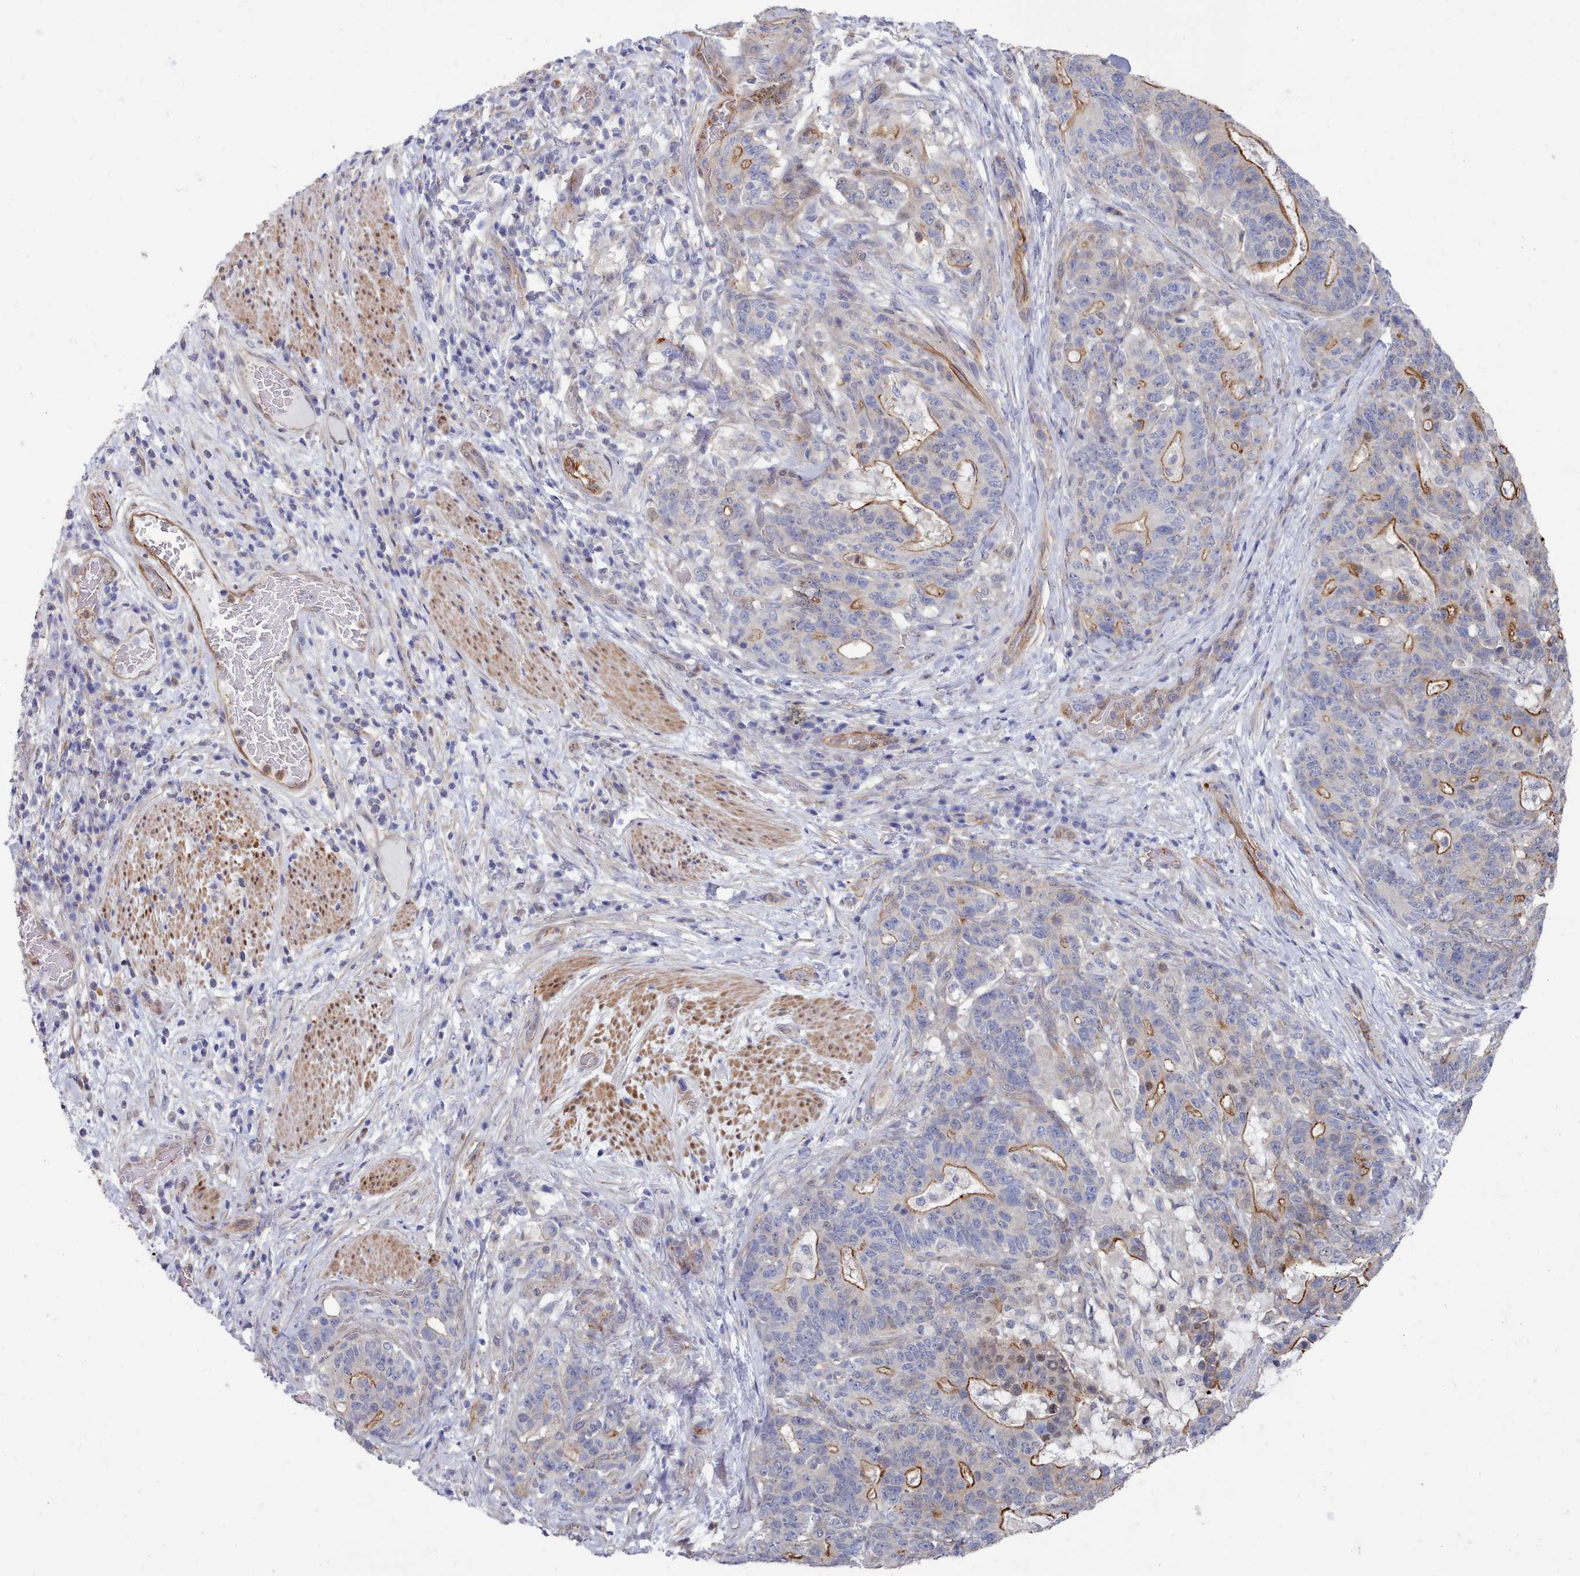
{"staining": {"intensity": "moderate", "quantity": "<25%", "location": "cytoplasmic/membranous"}, "tissue": "stomach cancer", "cell_type": "Tumor cells", "image_type": "cancer", "snomed": [{"axis": "morphology", "description": "Normal tissue, NOS"}, {"axis": "morphology", "description": "Adenocarcinoma, NOS"}, {"axis": "topography", "description": "Stomach"}], "caption": "Moderate cytoplasmic/membranous staining for a protein is appreciated in about <25% of tumor cells of stomach cancer (adenocarcinoma) using immunohistochemistry.", "gene": "G6PC1", "patient": {"sex": "female", "age": 64}}